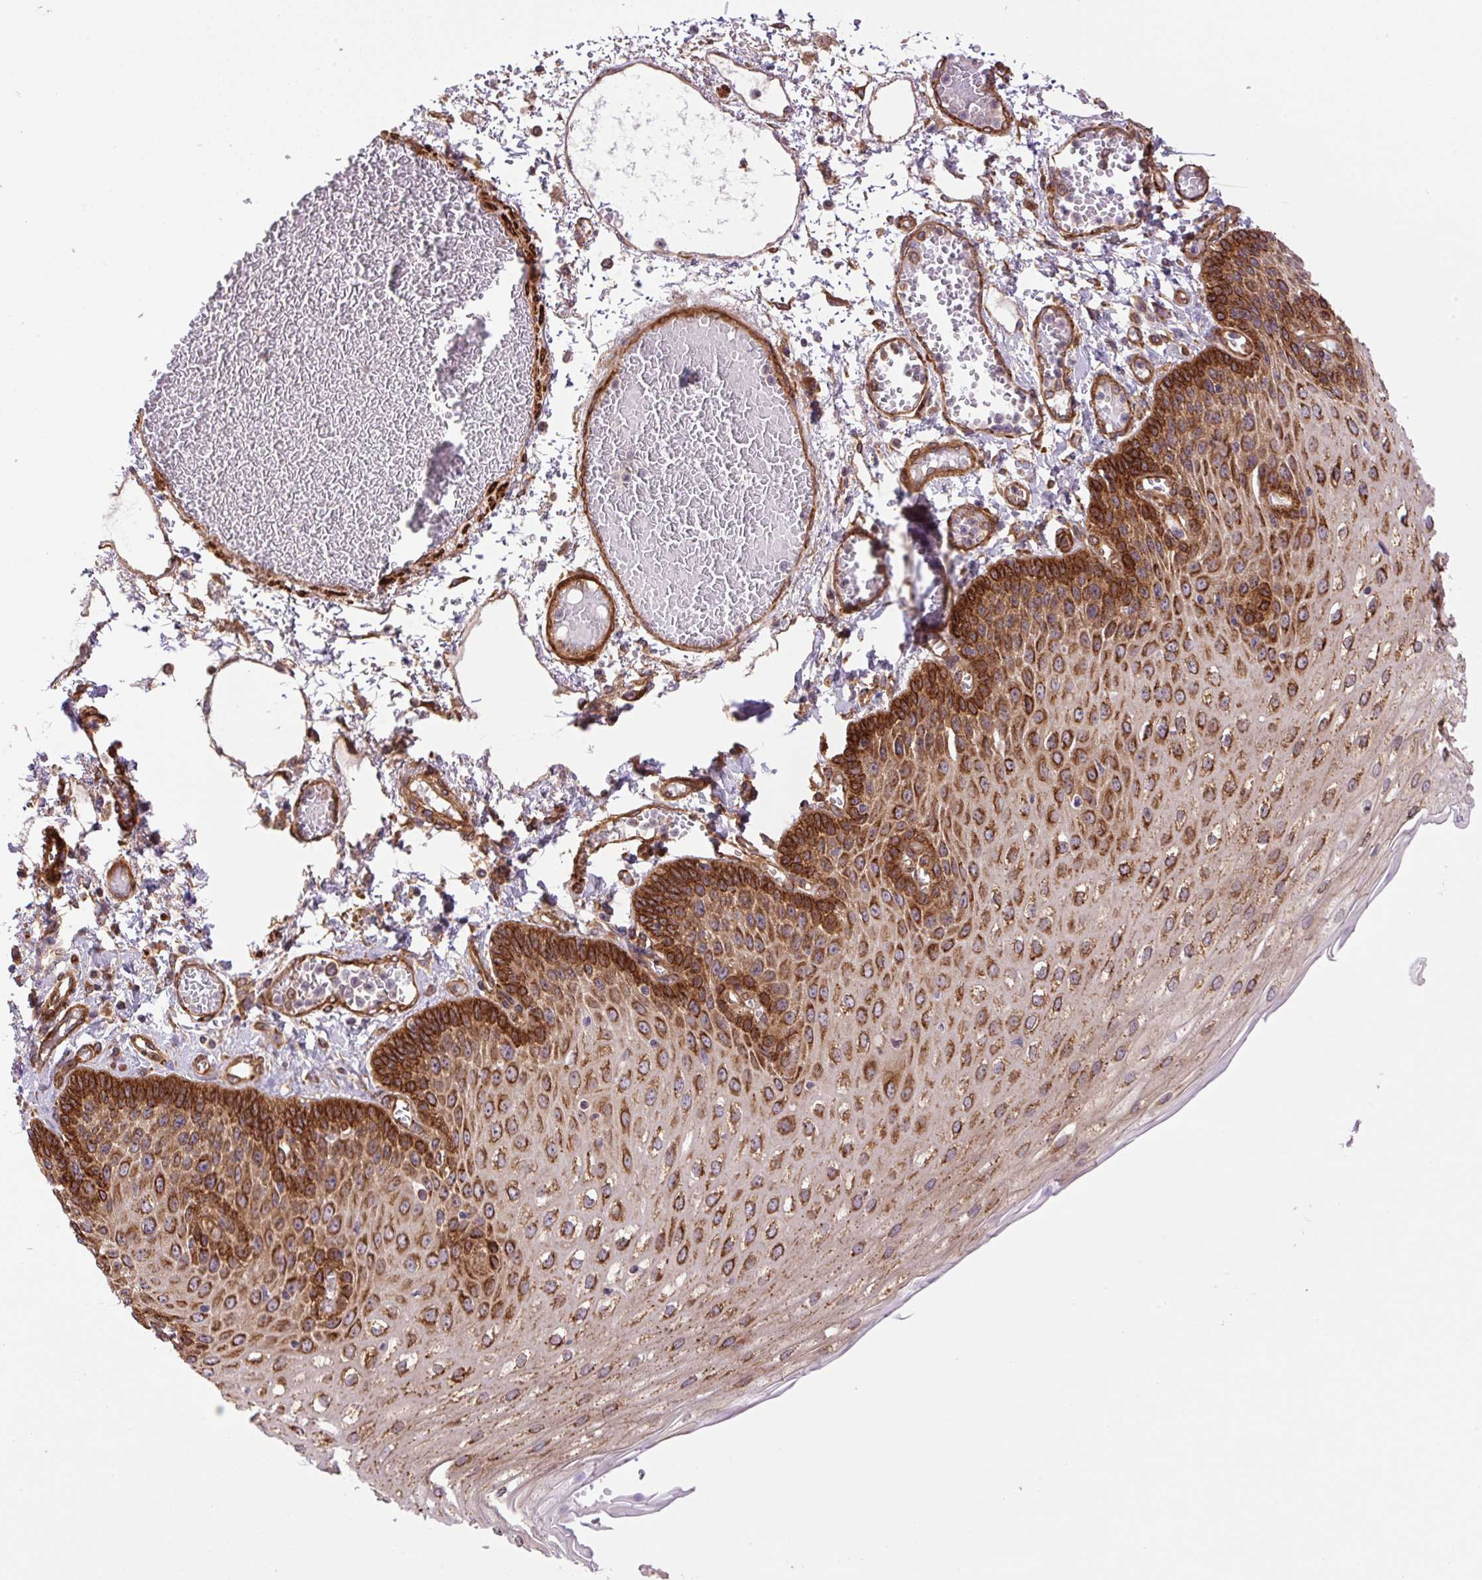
{"staining": {"intensity": "strong", "quantity": ">75%", "location": "cytoplasmic/membranous"}, "tissue": "esophagus", "cell_type": "Squamous epithelial cells", "image_type": "normal", "snomed": [{"axis": "morphology", "description": "Normal tissue, NOS"}, {"axis": "morphology", "description": "Adenocarcinoma, NOS"}, {"axis": "topography", "description": "Esophagus"}], "caption": "This histopathology image reveals IHC staining of normal human esophagus, with high strong cytoplasmic/membranous expression in approximately >75% of squamous epithelial cells.", "gene": "SEPTIN10", "patient": {"sex": "male", "age": 81}}